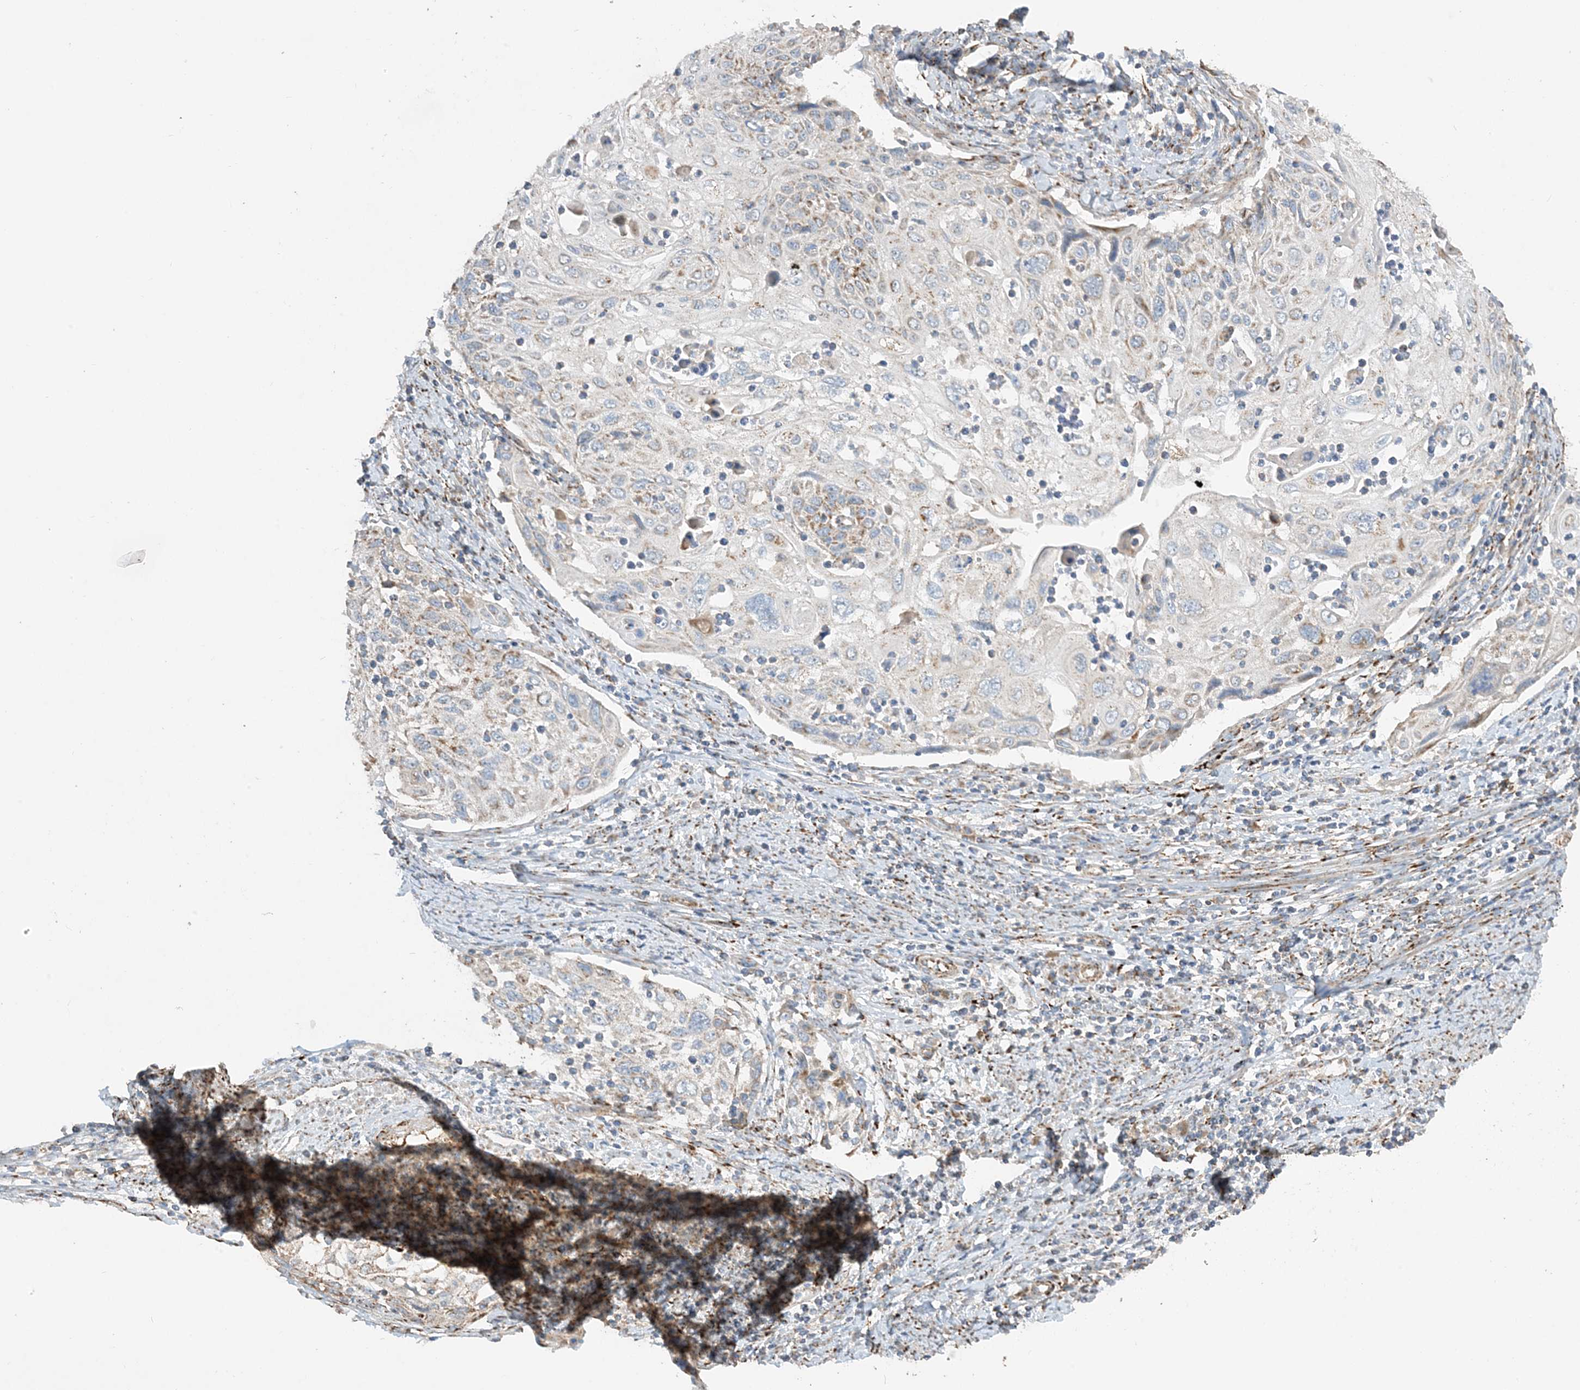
{"staining": {"intensity": "moderate", "quantity": "<25%", "location": "cytoplasmic/membranous"}, "tissue": "cervical cancer", "cell_type": "Tumor cells", "image_type": "cancer", "snomed": [{"axis": "morphology", "description": "Squamous cell carcinoma, NOS"}, {"axis": "topography", "description": "Cervix"}], "caption": "The histopathology image shows staining of squamous cell carcinoma (cervical), revealing moderate cytoplasmic/membranous protein positivity (brown color) within tumor cells.", "gene": "NDUFAF3", "patient": {"sex": "female", "age": 70}}